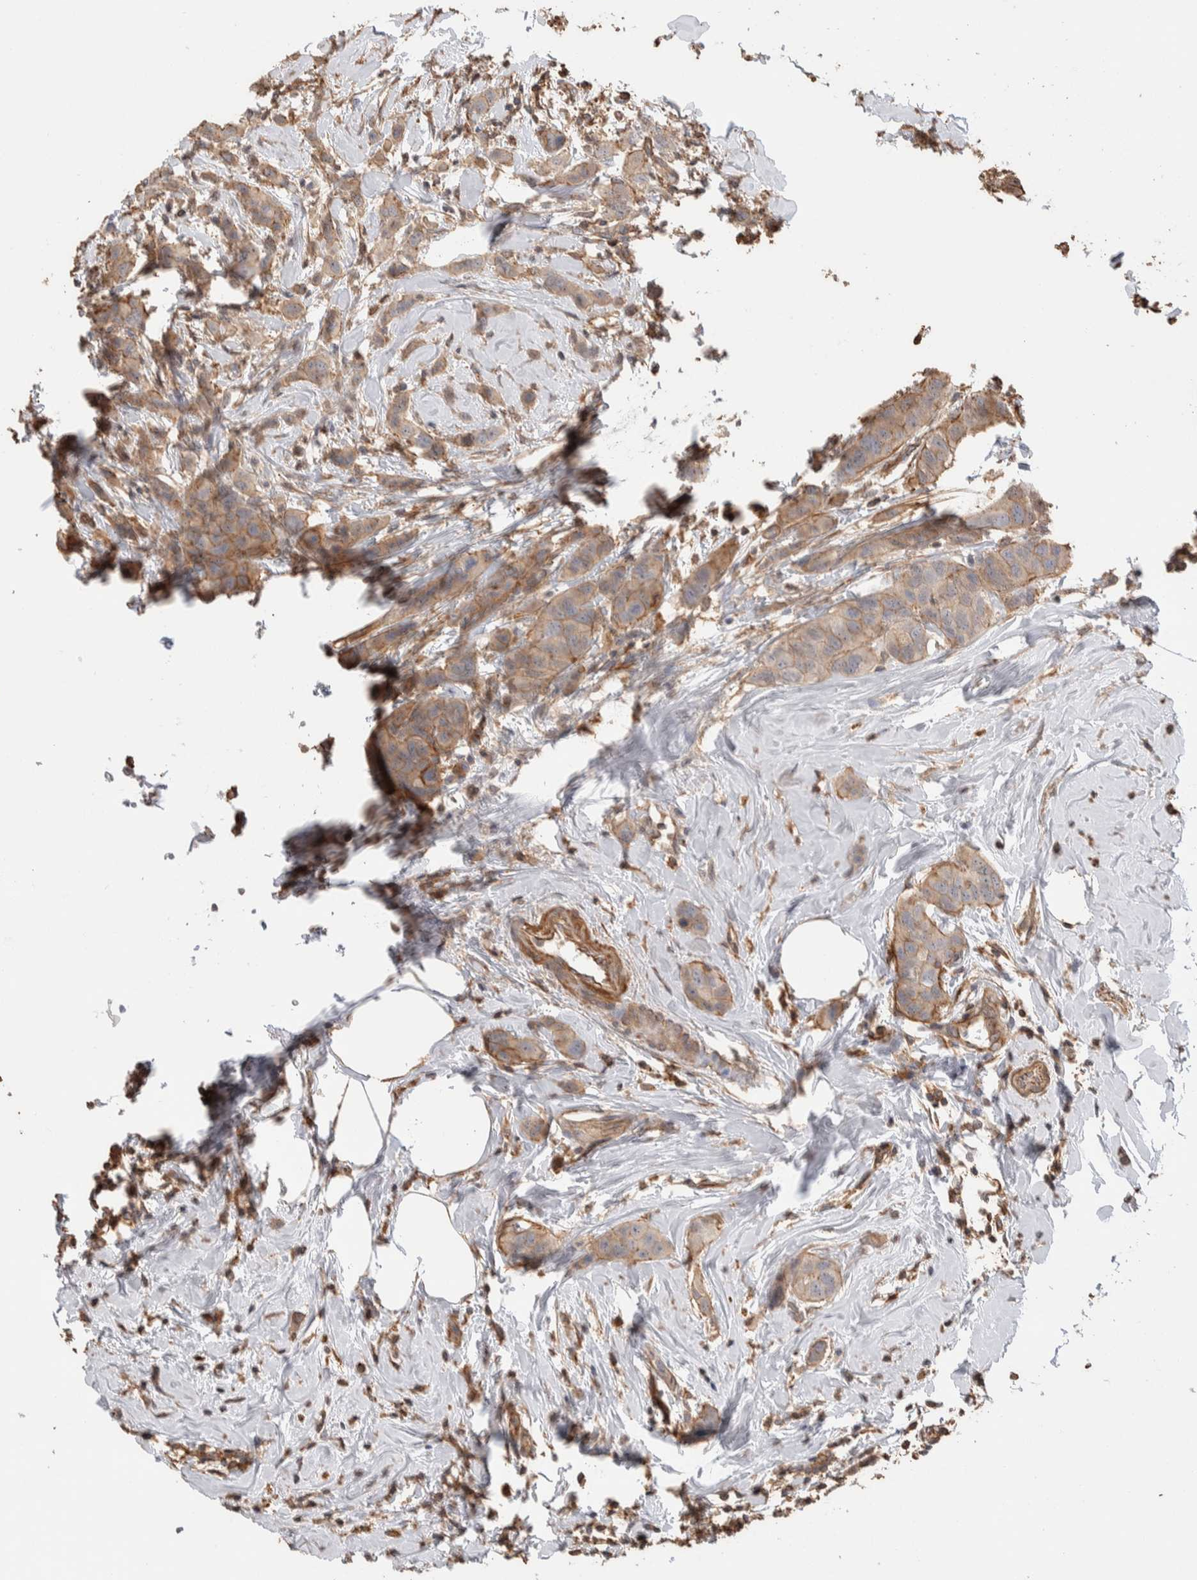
{"staining": {"intensity": "weak", "quantity": ">75%", "location": "cytoplasmic/membranous"}, "tissue": "breast cancer", "cell_type": "Tumor cells", "image_type": "cancer", "snomed": [{"axis": "morphology", "description": "Duct carcinoma"}, {"axis": "topography", "description": "Breast"}], "caption": "Immunohistochemical staining of intraductal carcinoma (breast) demonstrates weak cytoplasmic/membranous protein staining in about >75% of tumor cells.", "gene": "ZNF704", "patient": {"sex": "female", "age": 50}}